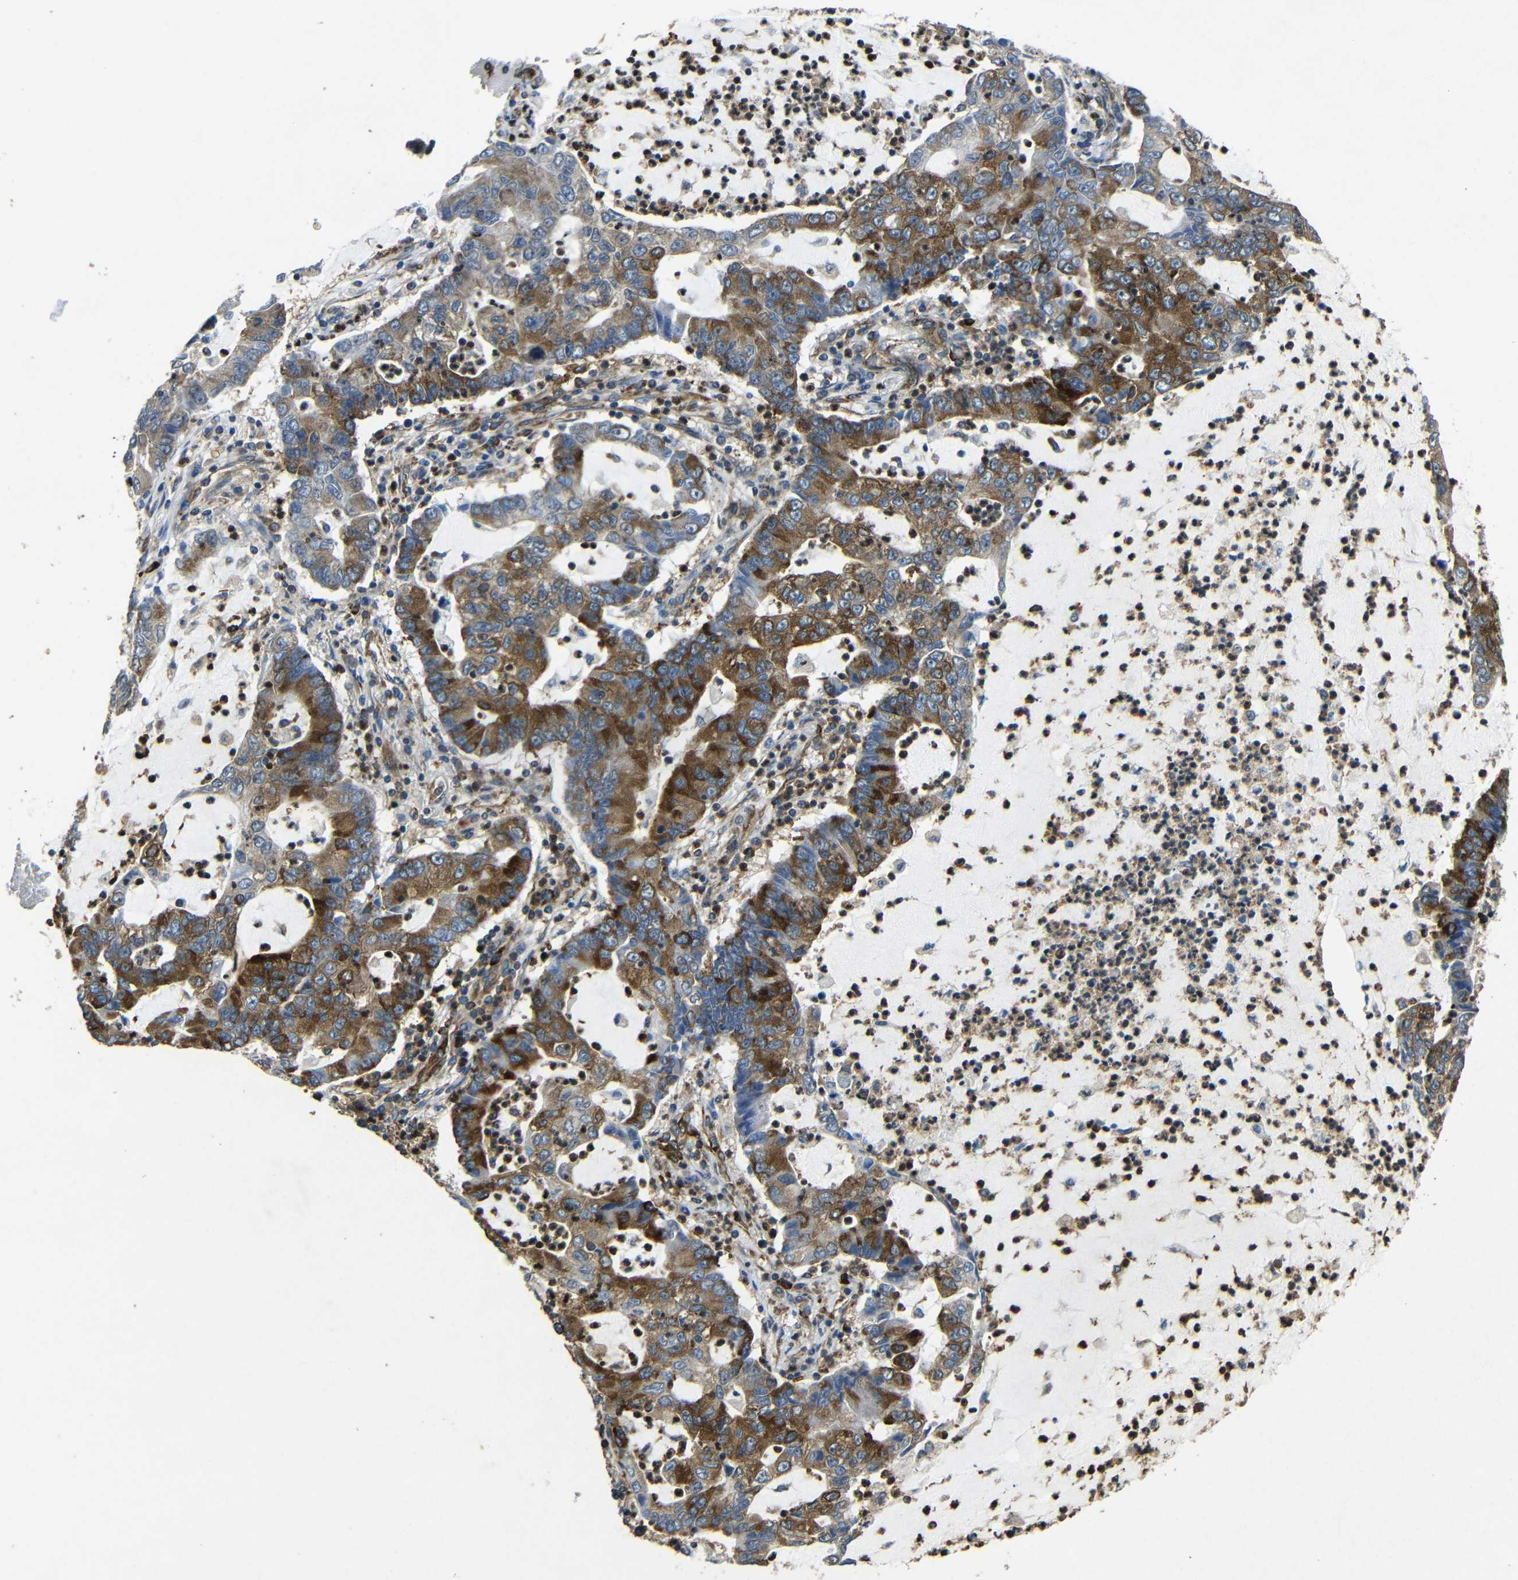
{"staining": {"intensity": "strong", "quantity": ">75%", "location": "cytoplasmic/membranous"}, "tissue": "lung cancer", "cell_type": "Tumor cells", "image_type": "cancer", "snomed": [{"axis": "morphology", "description": "Adenocarcinoma, NOS"}, {"axis": "topography", "description": "Lung"}], "caption": "Immunohistochemical staining of human lung adenocarcinoma shows high levels of strong cytoplasmic/membranous protein expression in approximately >75% of tumor cells.", "gene": "BTF3", "patient": {"sex": "female", "age": 51}}